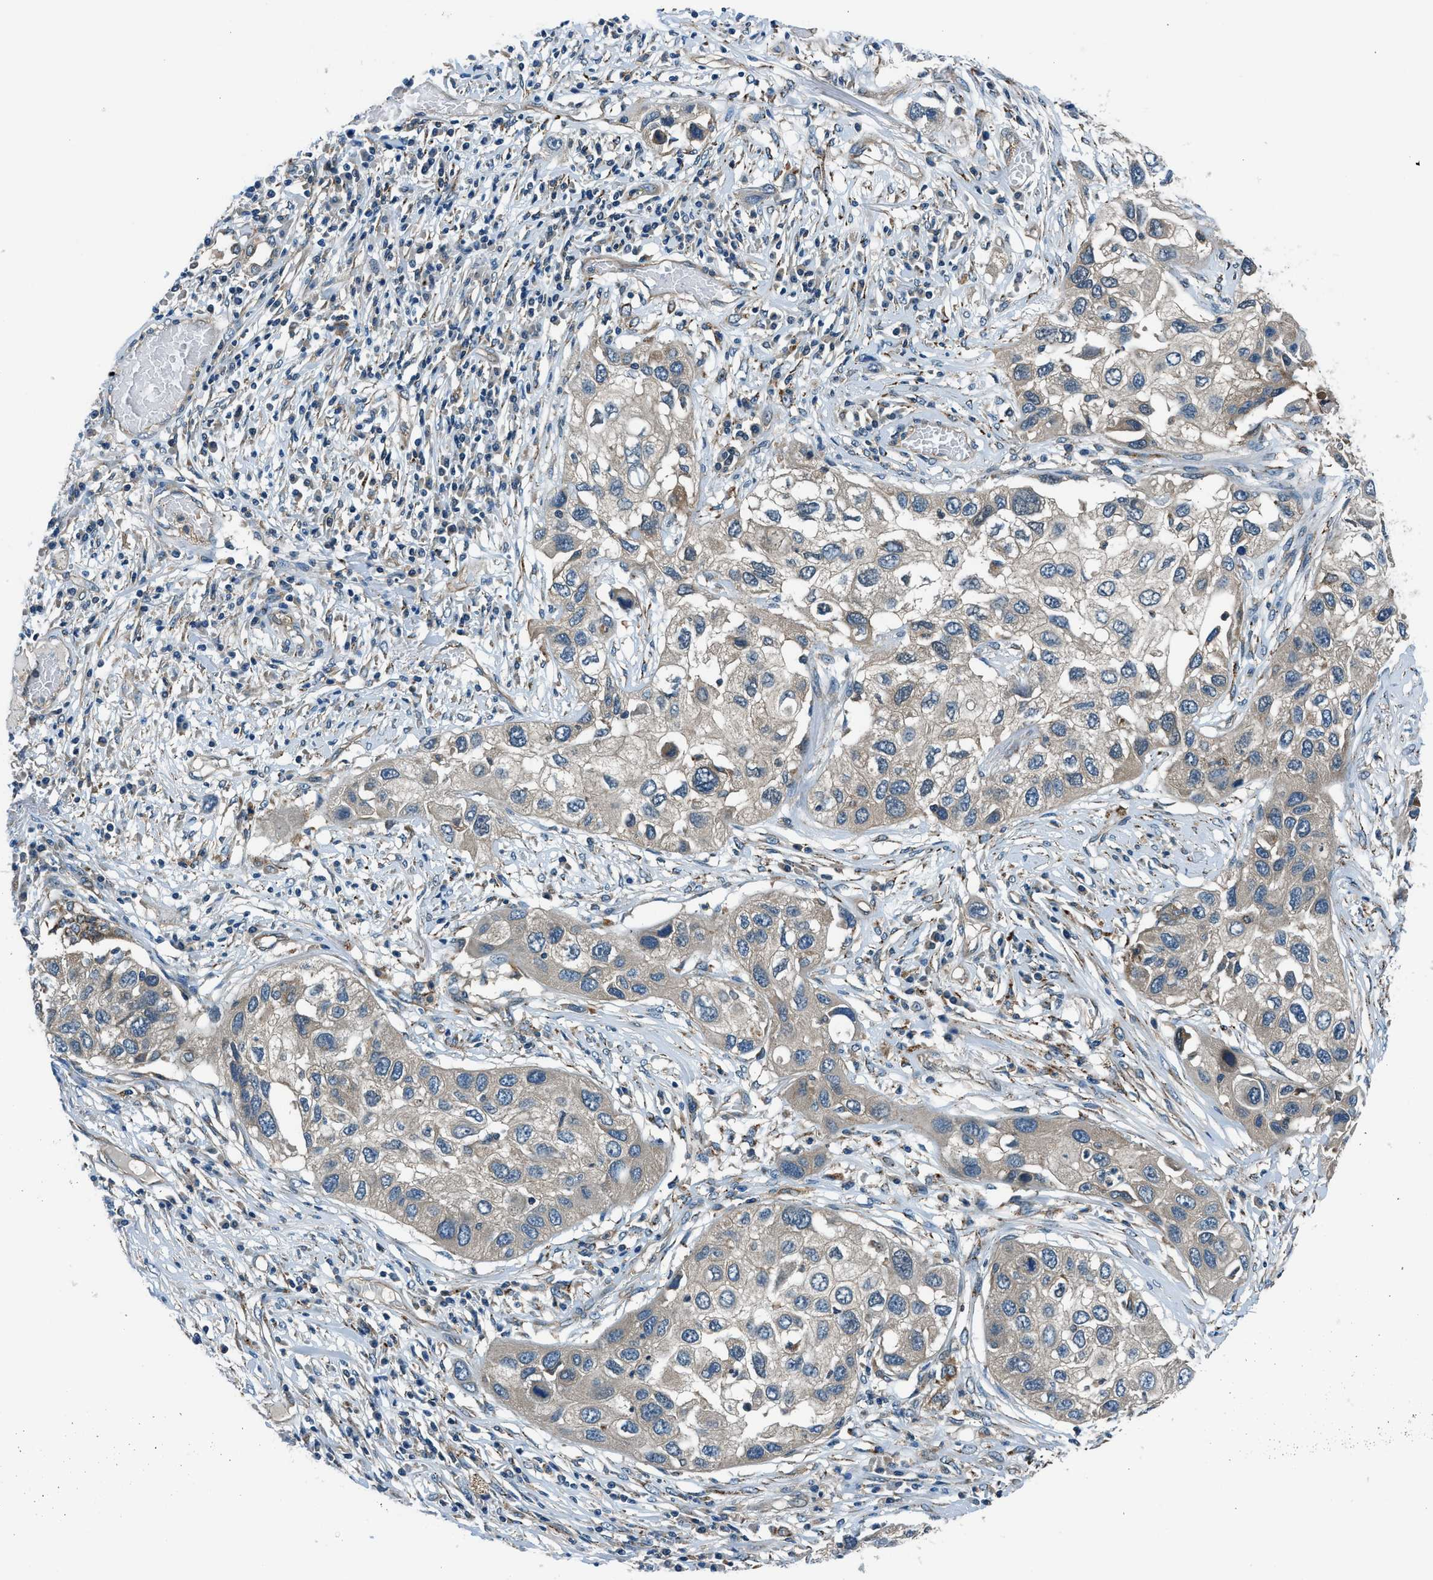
{"staining": {"intensity": "weak", "quantity": ">75%", "location": "cytoplasmic/membranous"}, "tissue": "lung cancer", "cell_type": "Tumor cells", "image_type": "cancer", "snomed": [{"axis": "morphology", "description": "Squamous cell carcinoma, NOS"}, {"axis": "topography", "description": "Lung"}], "caption": "The histopathology image demonstrates immunohistochemical staining of squamous cell carcinoma (lung). There is weak cytoplasmic/membranous positivity is seen in about >75% of tumor cells. Using DAB (brown) and hematoxylin (blue) stains, captured at high magnification using brightfield microscopy.", "gene": "SLC19A2", "patient": {"sex": "male", "age": 71}}